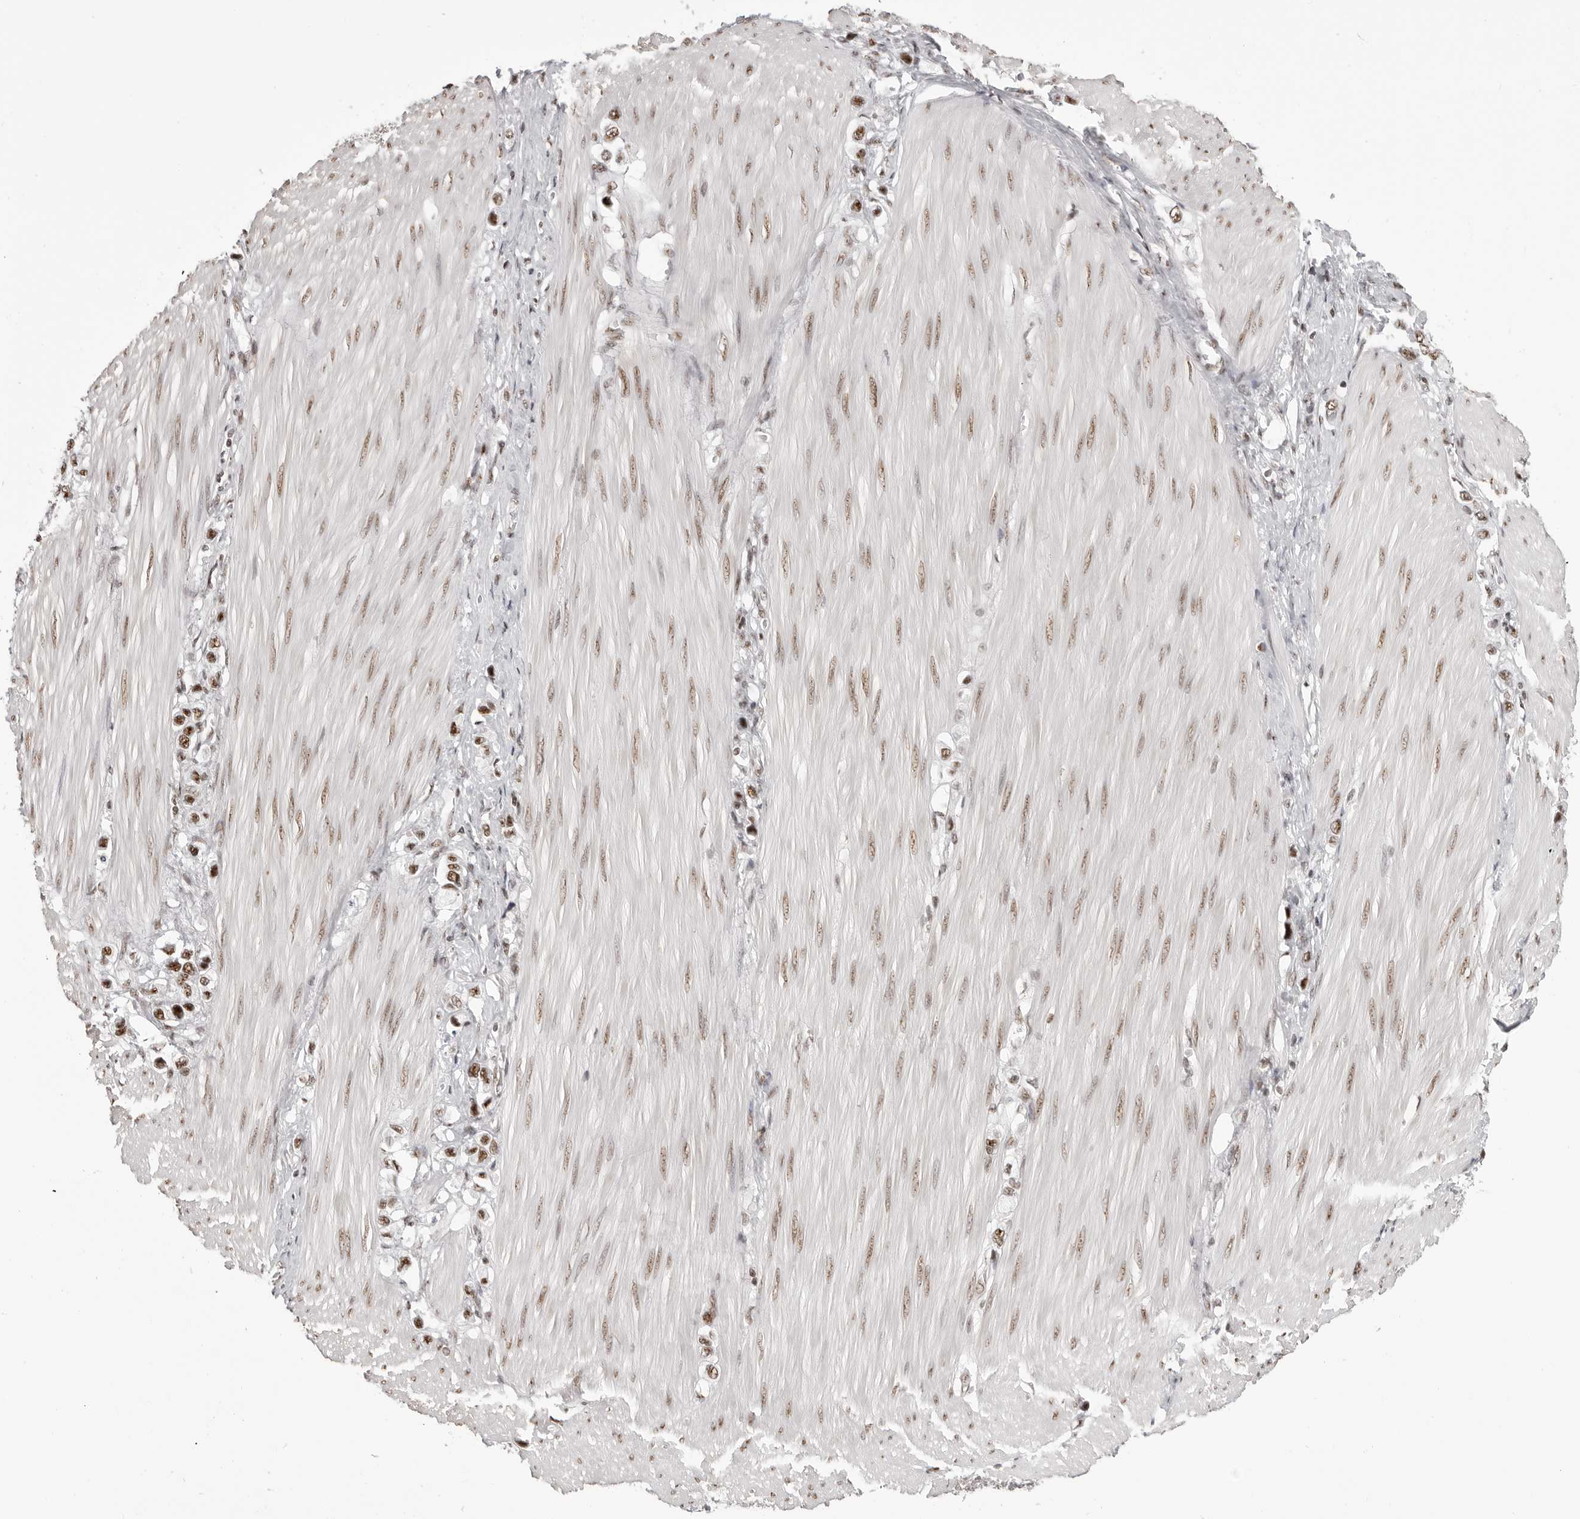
{"staining": {"intensity": "moderate", "quantity": ">75%", "location": "nuclear"}, "tissue": "stomach cancer", "cell_type": "Tumor cells", "image_type": "cancer", "snomed": [{"axis": "morphology", "description": "Adenocarcinoma, NOS"}, {"axis": "topography", "description": "Stomach"}], "caption": "High-magnification brightfield microscopy of stomach cancer (adenocarcinoma) stained with DAB (brown) and counterstained with hematoxylin (blue). tumor cells exhibit moderate nuclear expression is appreciated in approximately>75% of cells.", "gene": "WRAP53", "patient": {"sex": "female", "age": 65}}